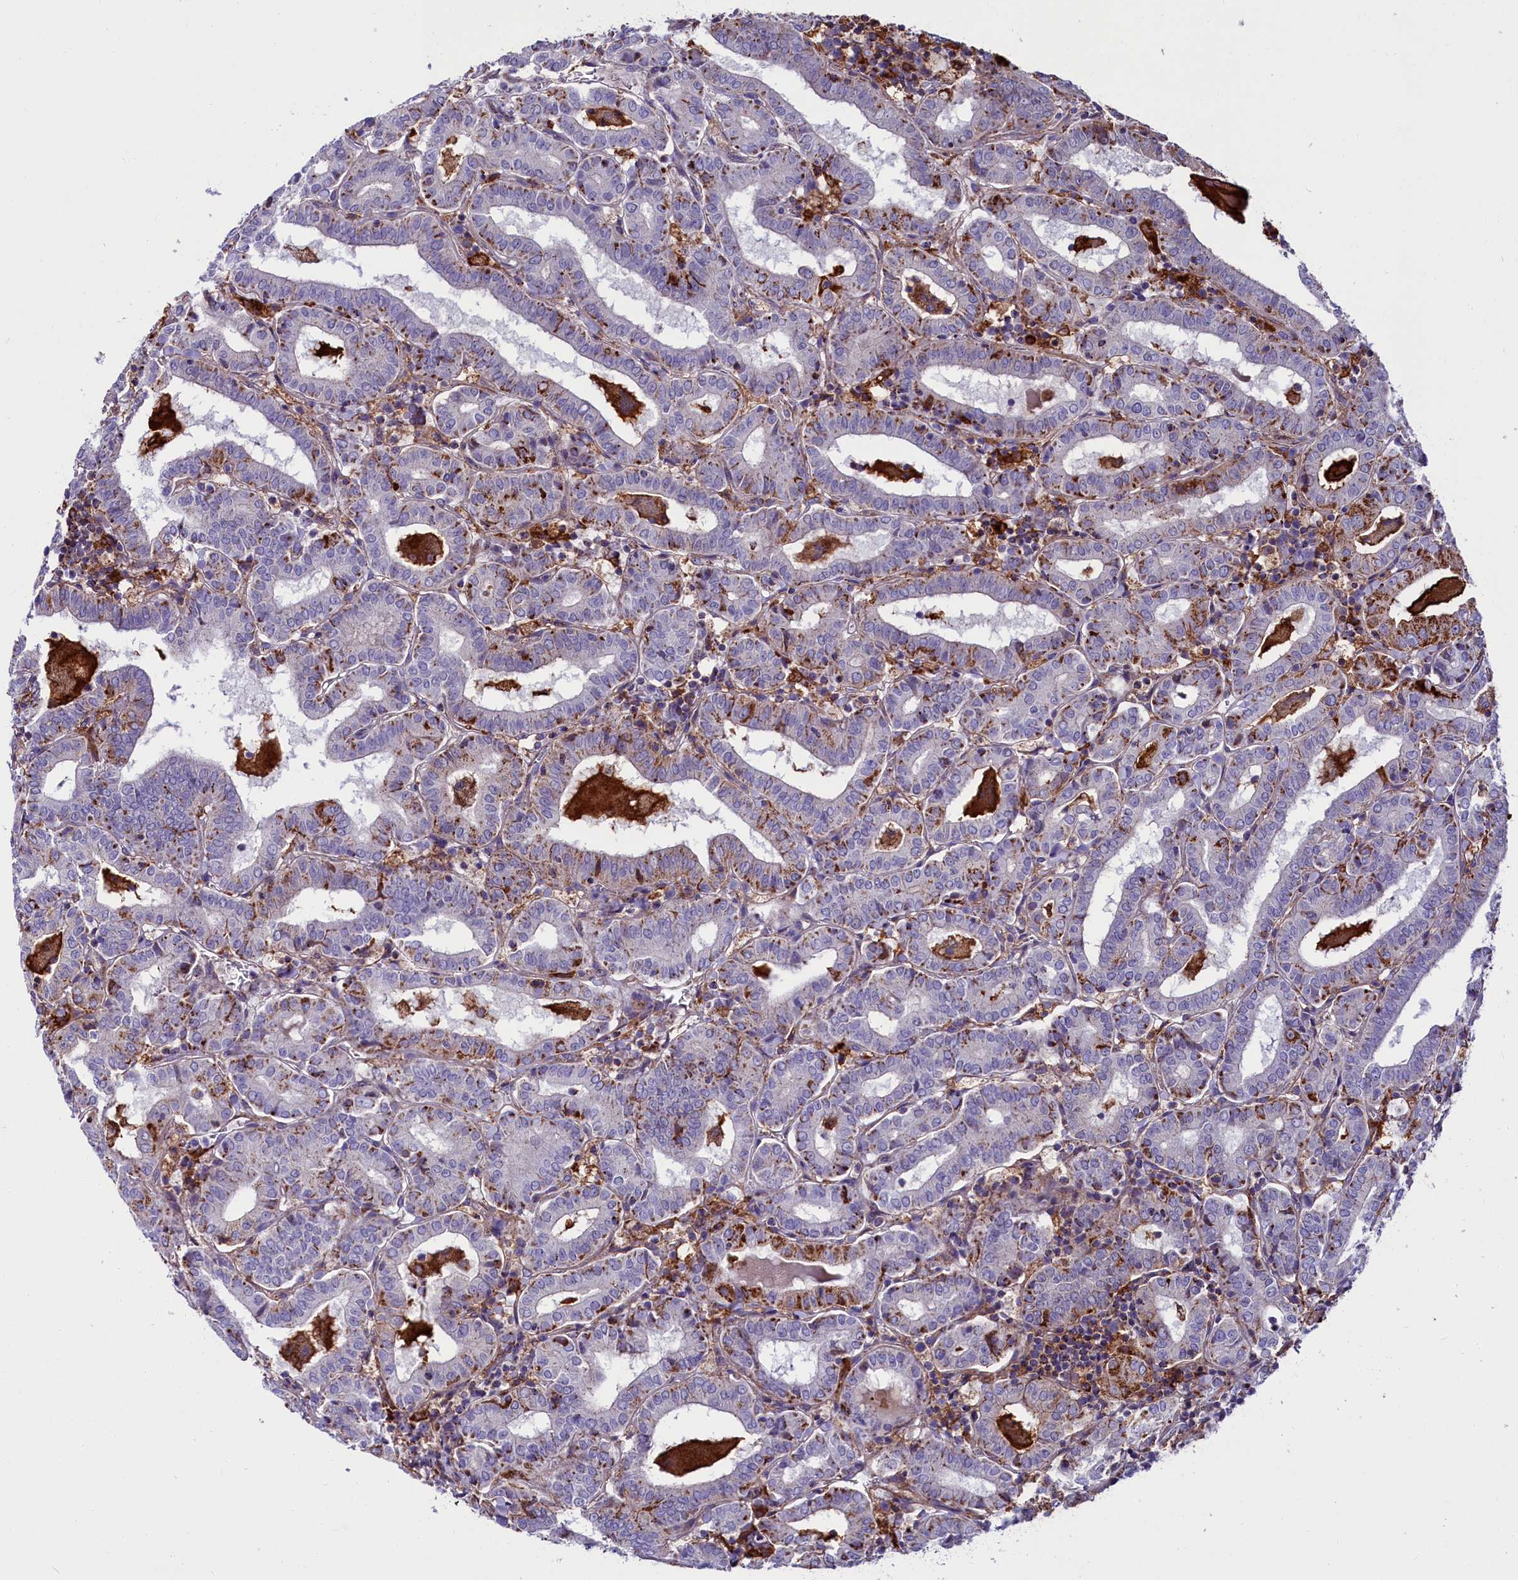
{"staining": {"intensity": "moderate", "quantity": "<25%", "location": "cytoplasmic/membranous"}, "tissue": "thyroid cancer", "cell_type": "Tumor cells", "image_type": "cancer", "snomed": [{"axis": "morphology", "description": "Papillary adenocarcinoma, NOS"}, {"axis": "topography", "description": "Thyroid gland"}], "caption": "A low amount of moderate cytoplasmic/membranous staining is present in approximately <25% of tumor cells in papillary adenocarcinoma (thyroid) tissue.", "gene": "IL20RA", "patient": {"sex": "female", "age": 72}}